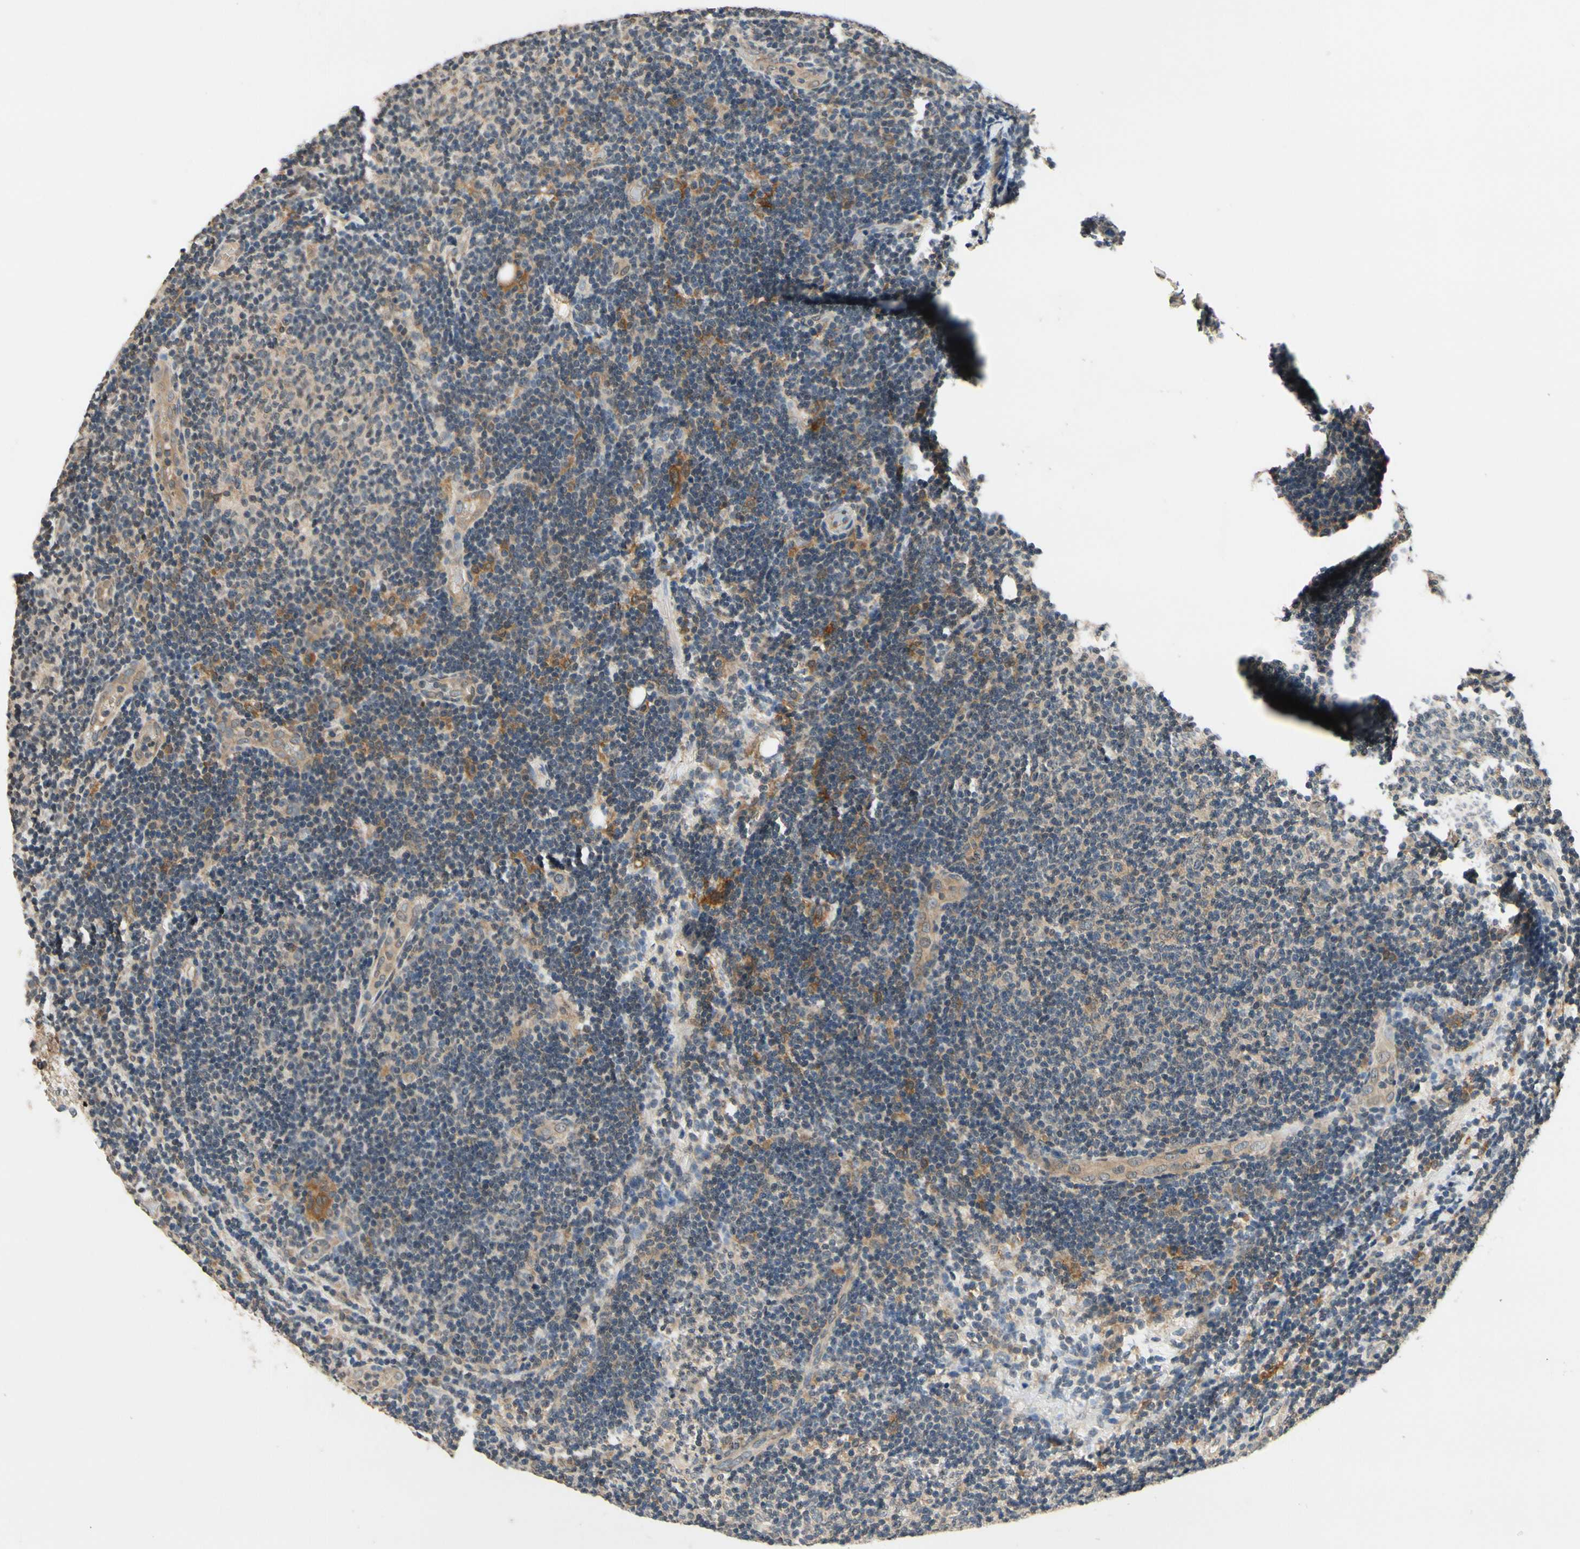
{"staining": {"intensity": "negative", "quantity": "none", "location": "none"}, "tissue": "lymphoma", "cell_type": "Tumor cells", "image_type": "cancer", "snomed": [{"axis": "morphology", "description": "Malignant lymphoma, non-Hodgkin's type, Low grade"}, {"axis": "topography", "description": "Lymph node"}], "caption": "Histopathology image shows no significant protein staining in tumor cells of low-grade malignant lymphoma, non-Hodgkin's type. Nuclei are stained in blue.", "gene": "GCLC", "patient": {"sex": "male", "age": 83}}